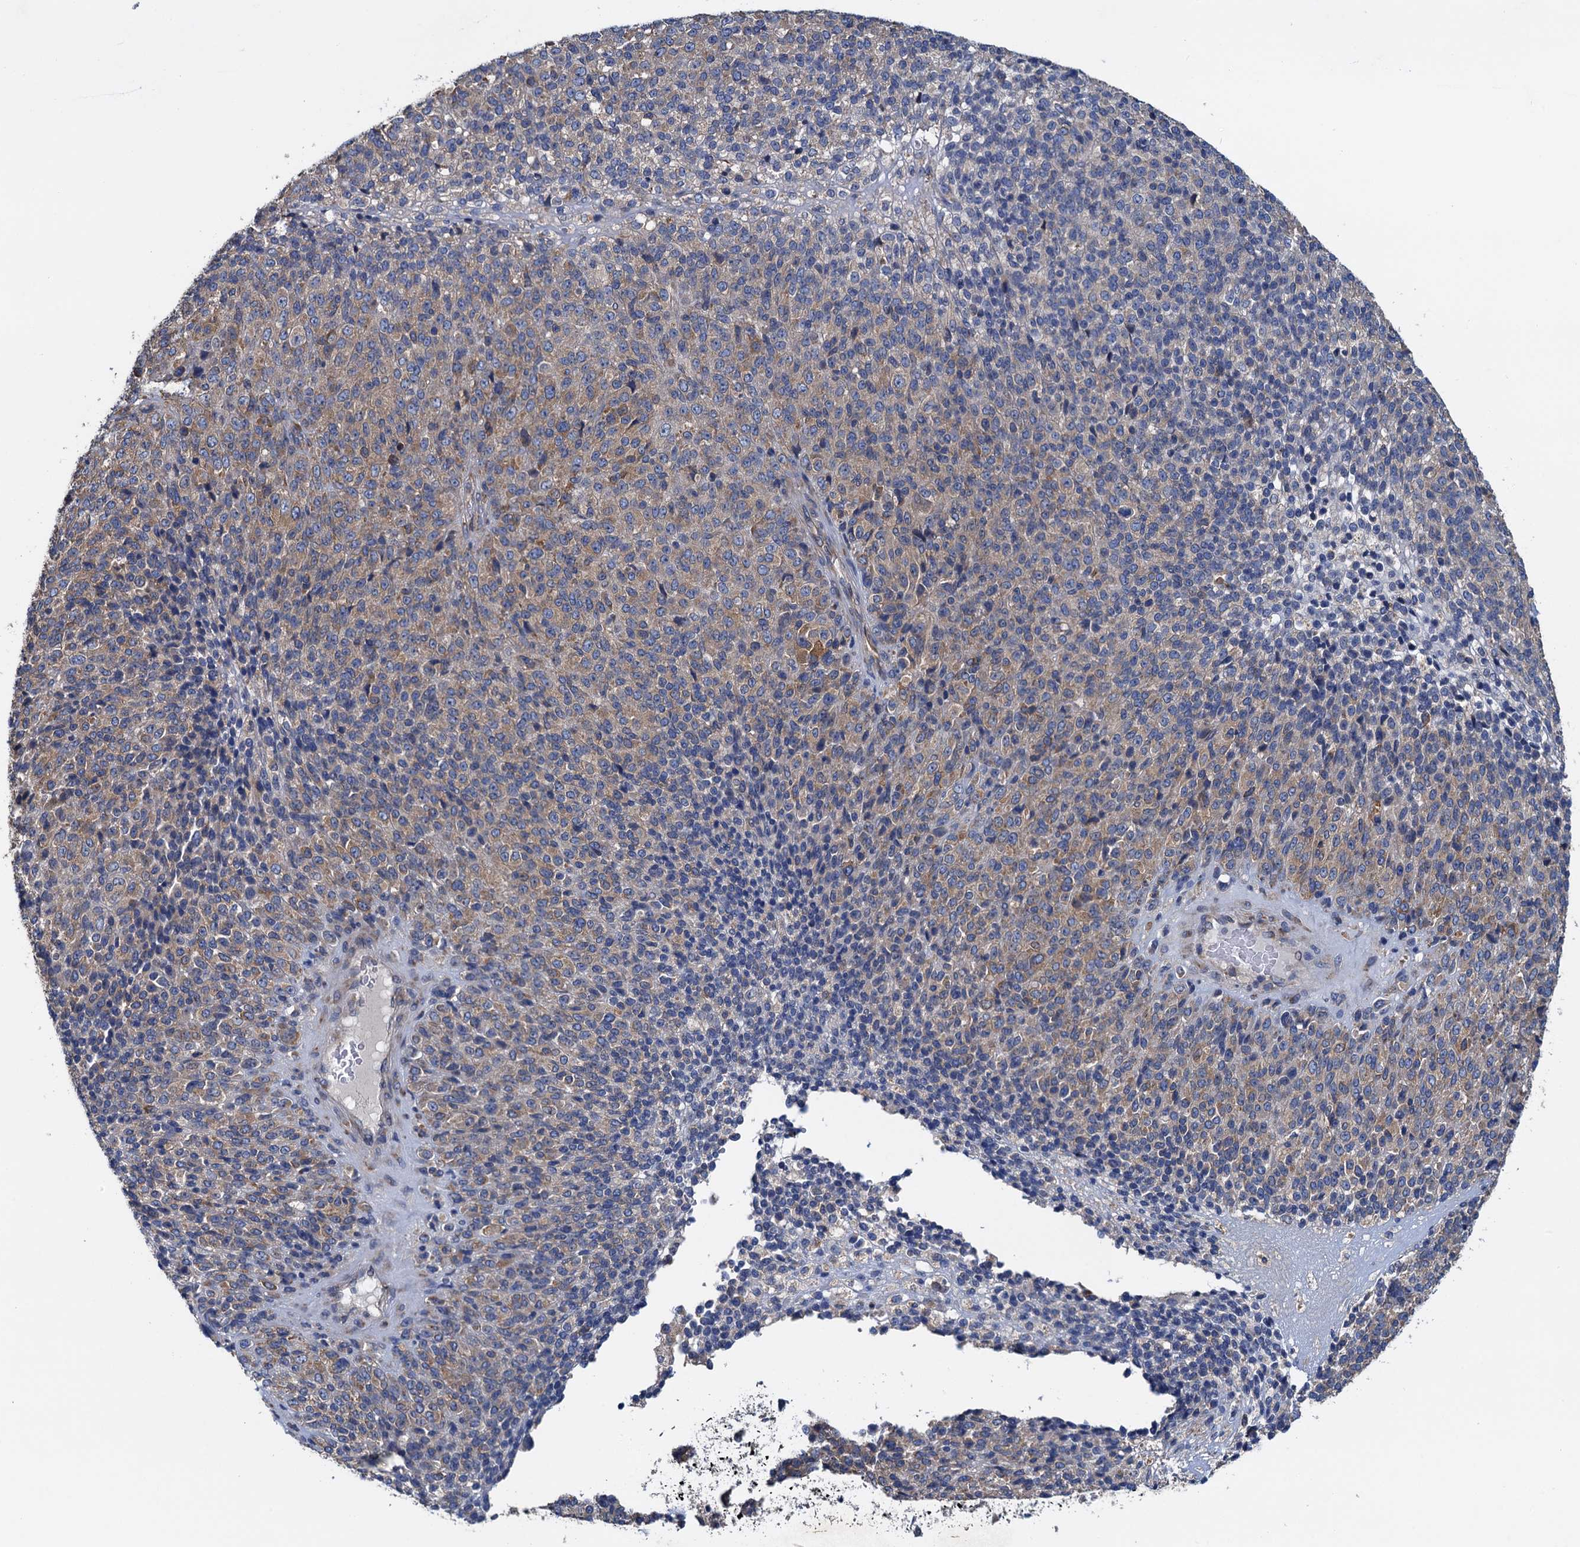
{"staining": {"intensity": "weak", "quantity": "25%-75%", "location": "cytoplasmic/membranous"}, "tissue": "melanoma", "cell_type": "Tumor cells", "image_type": "cancer", "snomed": [{"axis": "morphology", "description": "Malignant melanoma, Metastatic site"}, {"axis": "topography", "description": "Brain"}], "caption": "Malignant melanoma (metastatic site) stained for a protein reveals weak cytoplasmic/membranous positivity in tumor cells.", "gene": "ADCY9", "patient": {"sex": "female", "age": 56}}